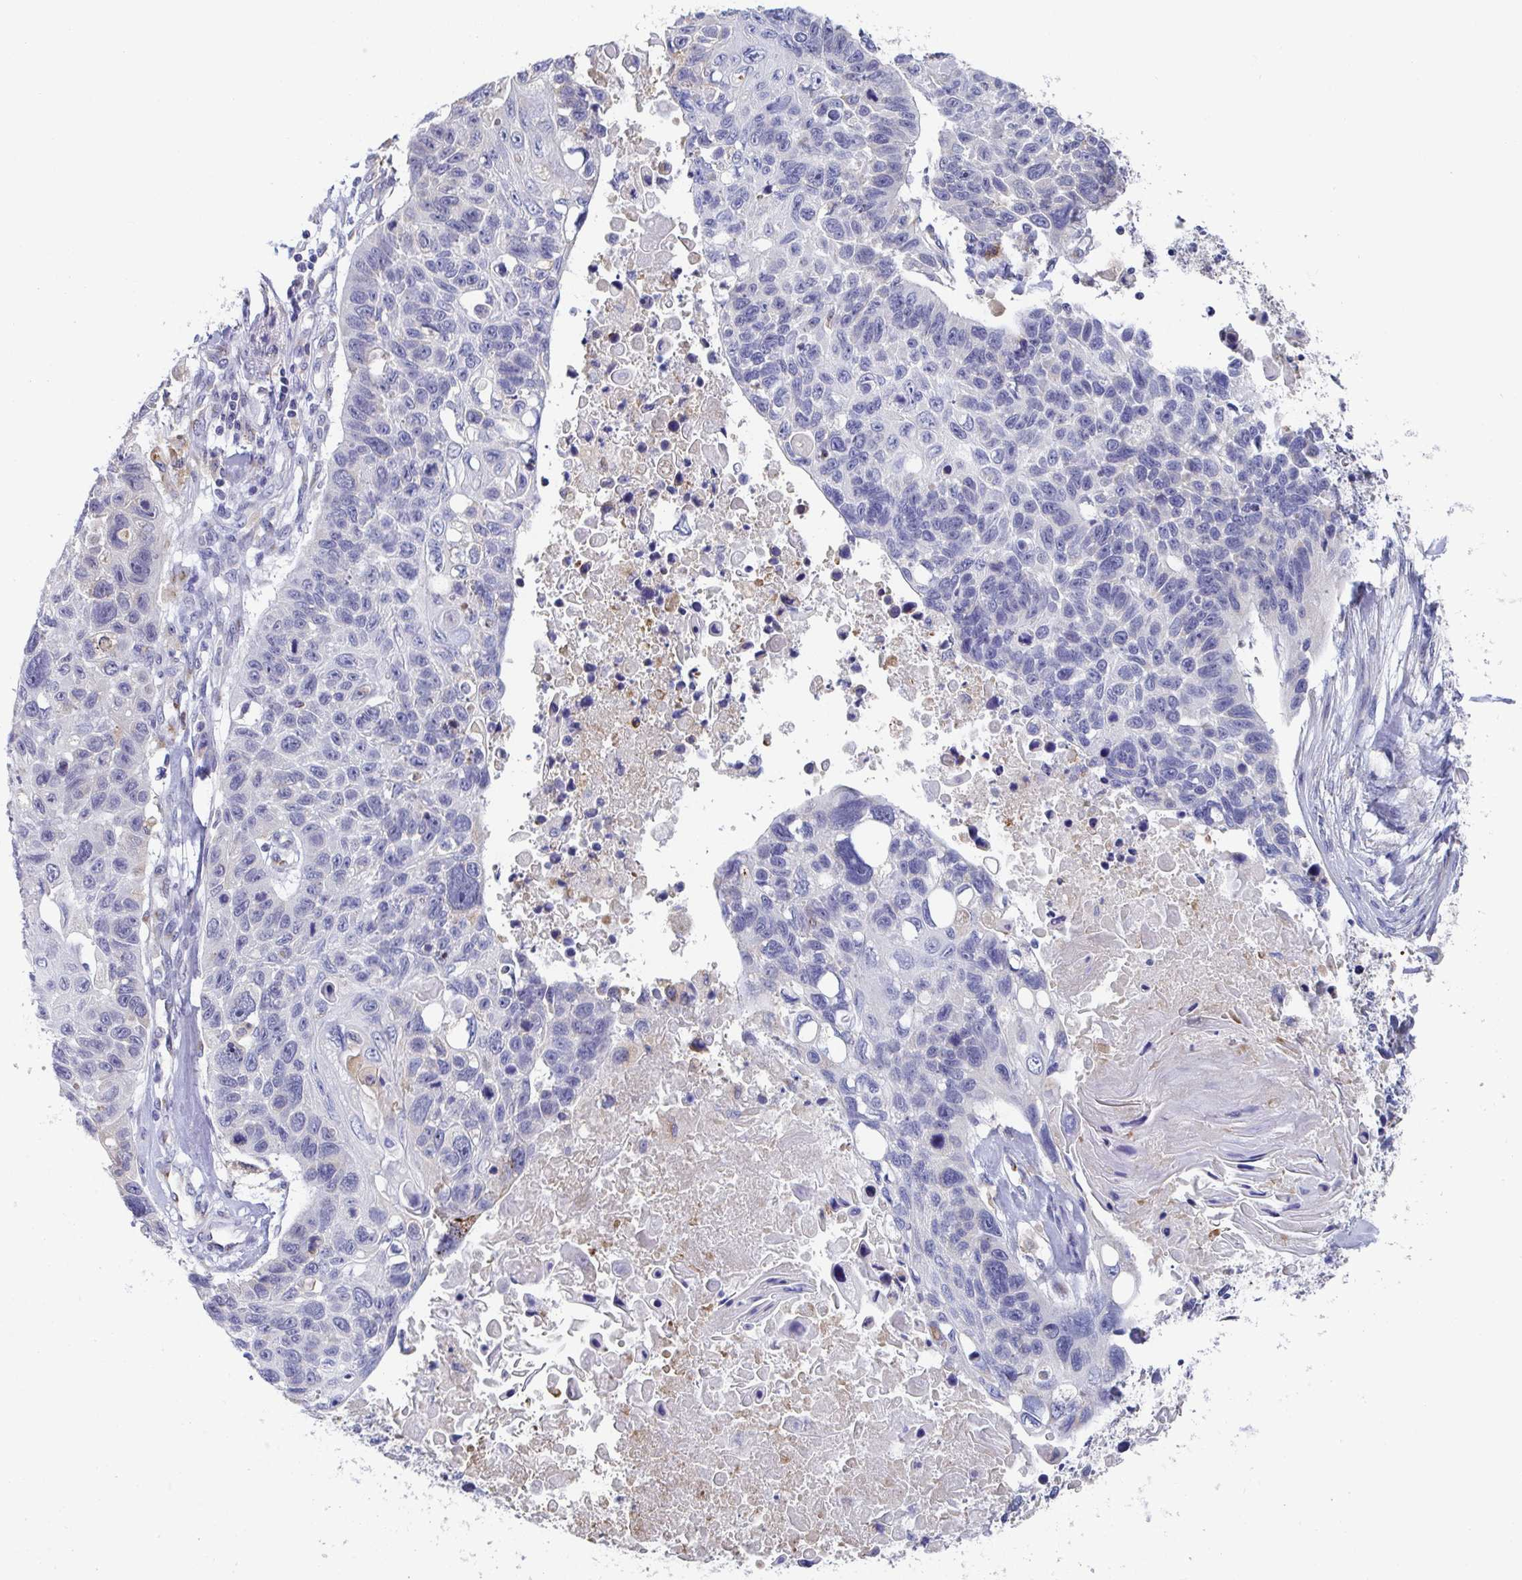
{"staining": {"intensity": "negative", "quantity": "none", "location": "none"}, "tissue": "lung cancer", "cell_type": "Tumor cells", "image_type": "cancer", "snomed": [{"axis": "morphology", "description": "Squamous cell carcinoma, NOS"}, {"axis": "topography", "description": "Lung"}], "caption": "DAB immunohistochemical staining of lung cancer displays no significant expression in tumor cells.", "gene": "TAS2R39", "patient": {"sex": "male", "age": 62}}